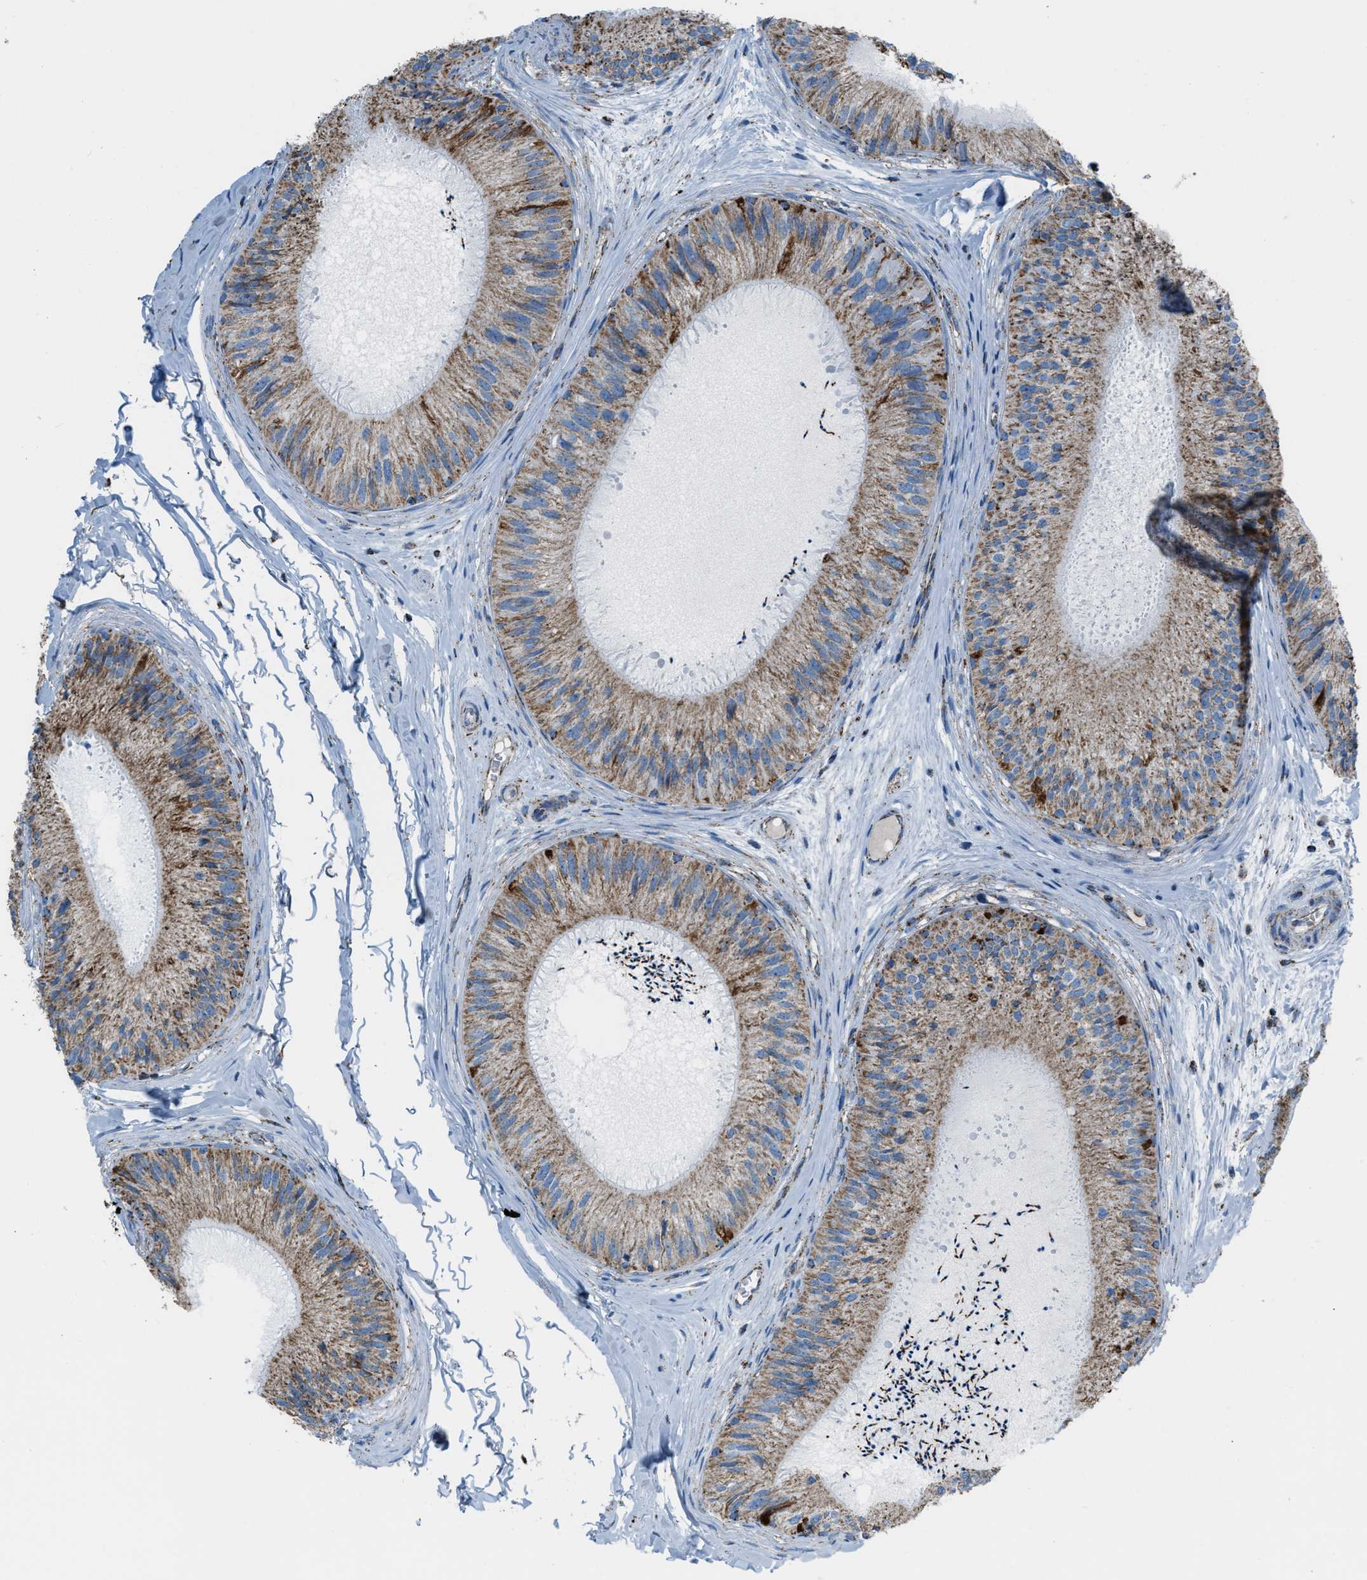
{"staining": {"intensity": "moderate", "quantity": ">75%", "location": "cytoplasmic/membranous"}, "tissue": "epididymis", "cell_type": "Glandular cells", "image_type": "normal", "snomed": [{"axis": "morphology", "description": "Normal tissue, NOS"}, {"axis": "topography", "description": "Epididymis"}], "caption": "DAB (3,3'-diaminobenzidine) immunohistochemical staining of benign human epididymis displays moderate cytoplasmic/membranous protein positivity in about >75% of glandular cells. (brown staining indicates protein expression, while blue staining denotes nuclei).", "gene": "MDH2", "patient": {"sex": "male", "age": 31}}